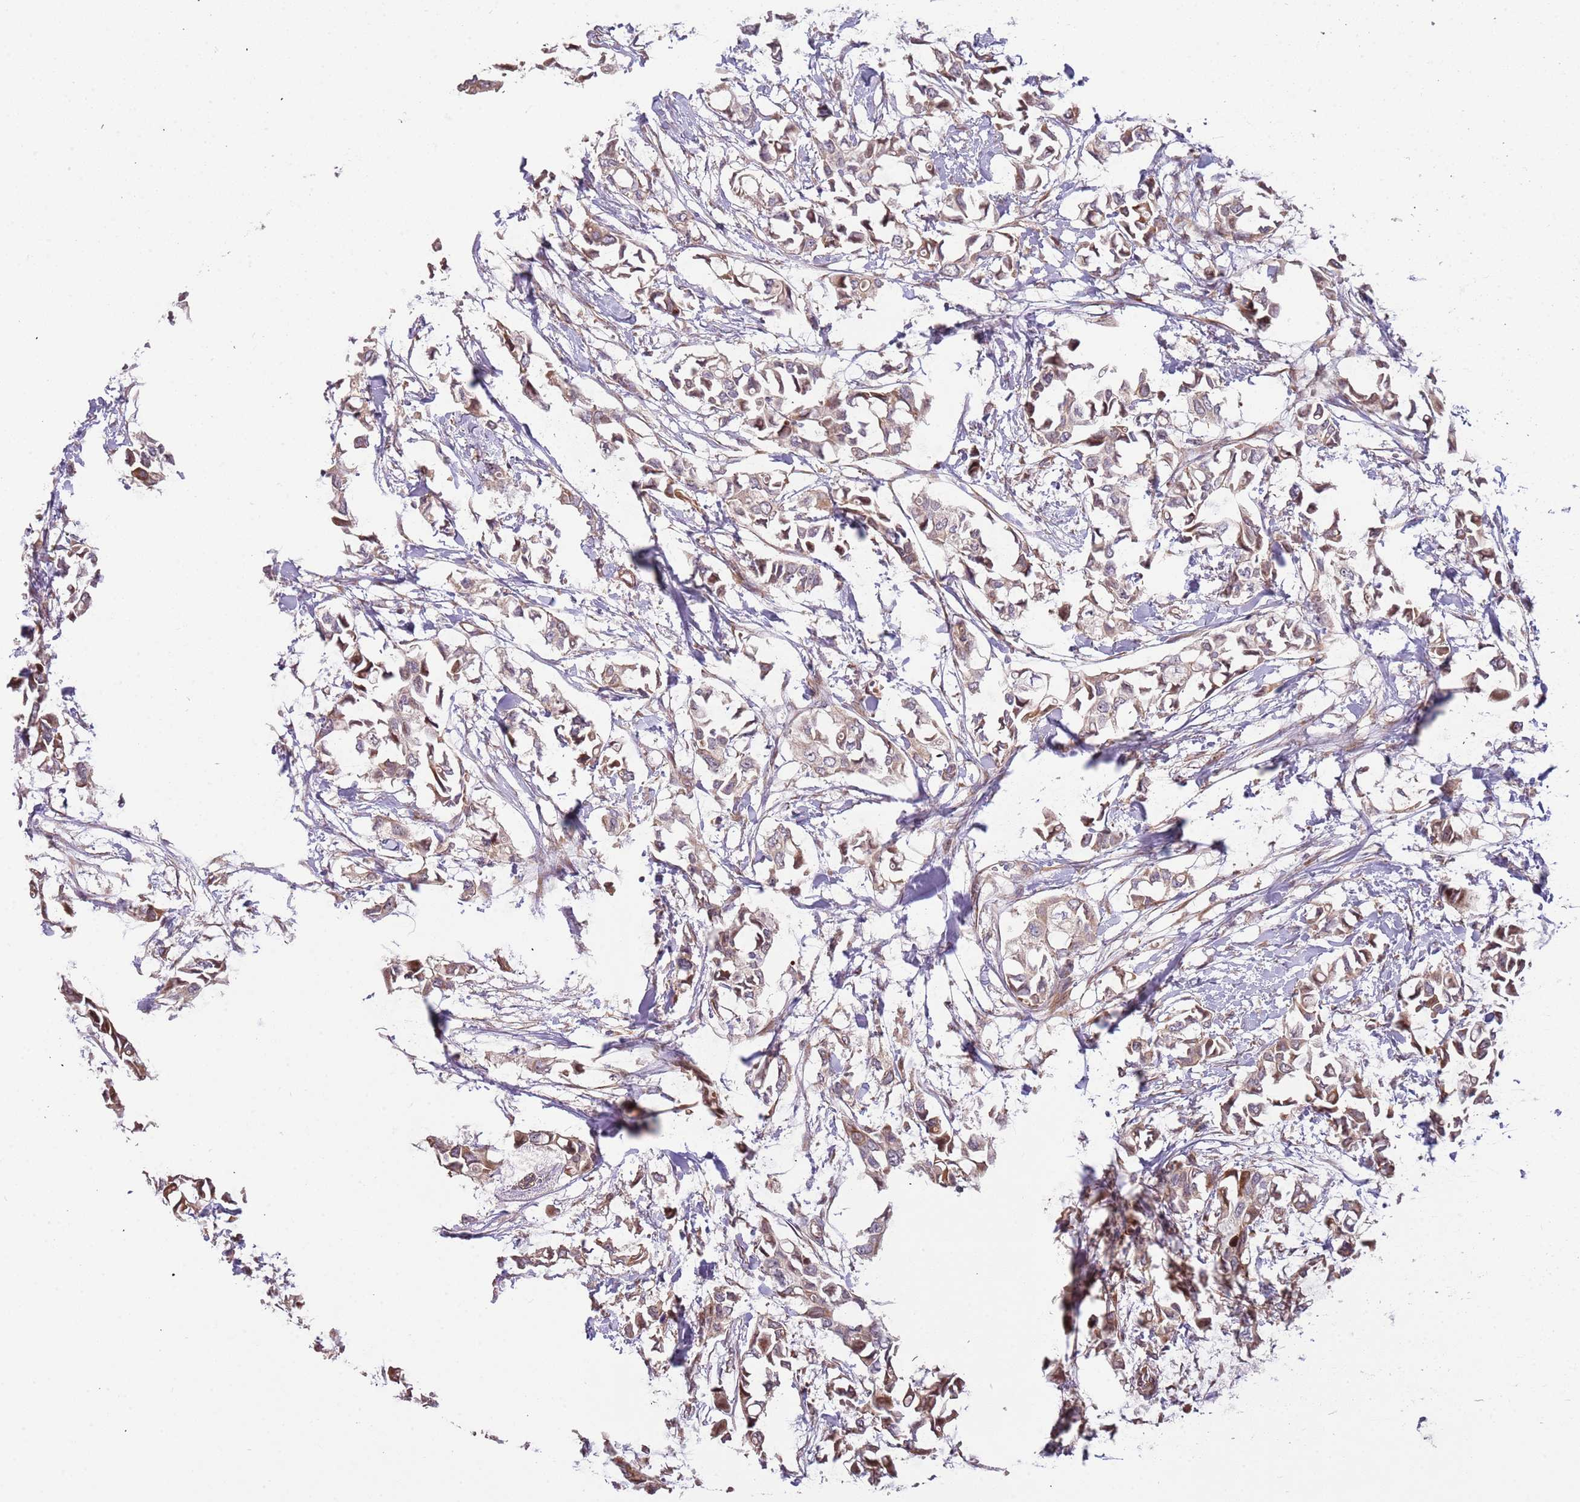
{"staining": {"intensity": "weak", "quantity": ">75%", "location": "cytoplasmic/membranous,nuclear"}, "tissue": "breast cancer", "cell_type": "Tumor cells", "image_type": "cancer", "snomed": [{"axis": "morphology", "description": "Duct carcinoma"}, {"axis": "topography", "description": "Breast"}], "caption": "Protein expression by immunohistochemistry displays weak cytoplasmic/membranous and nuclear expression in approximately >75% of tumor cells in breast cancer (intraductal carcinoma).", "gene": "TRAPPC6B", "patient": {"sex": "female", "age": 41}}